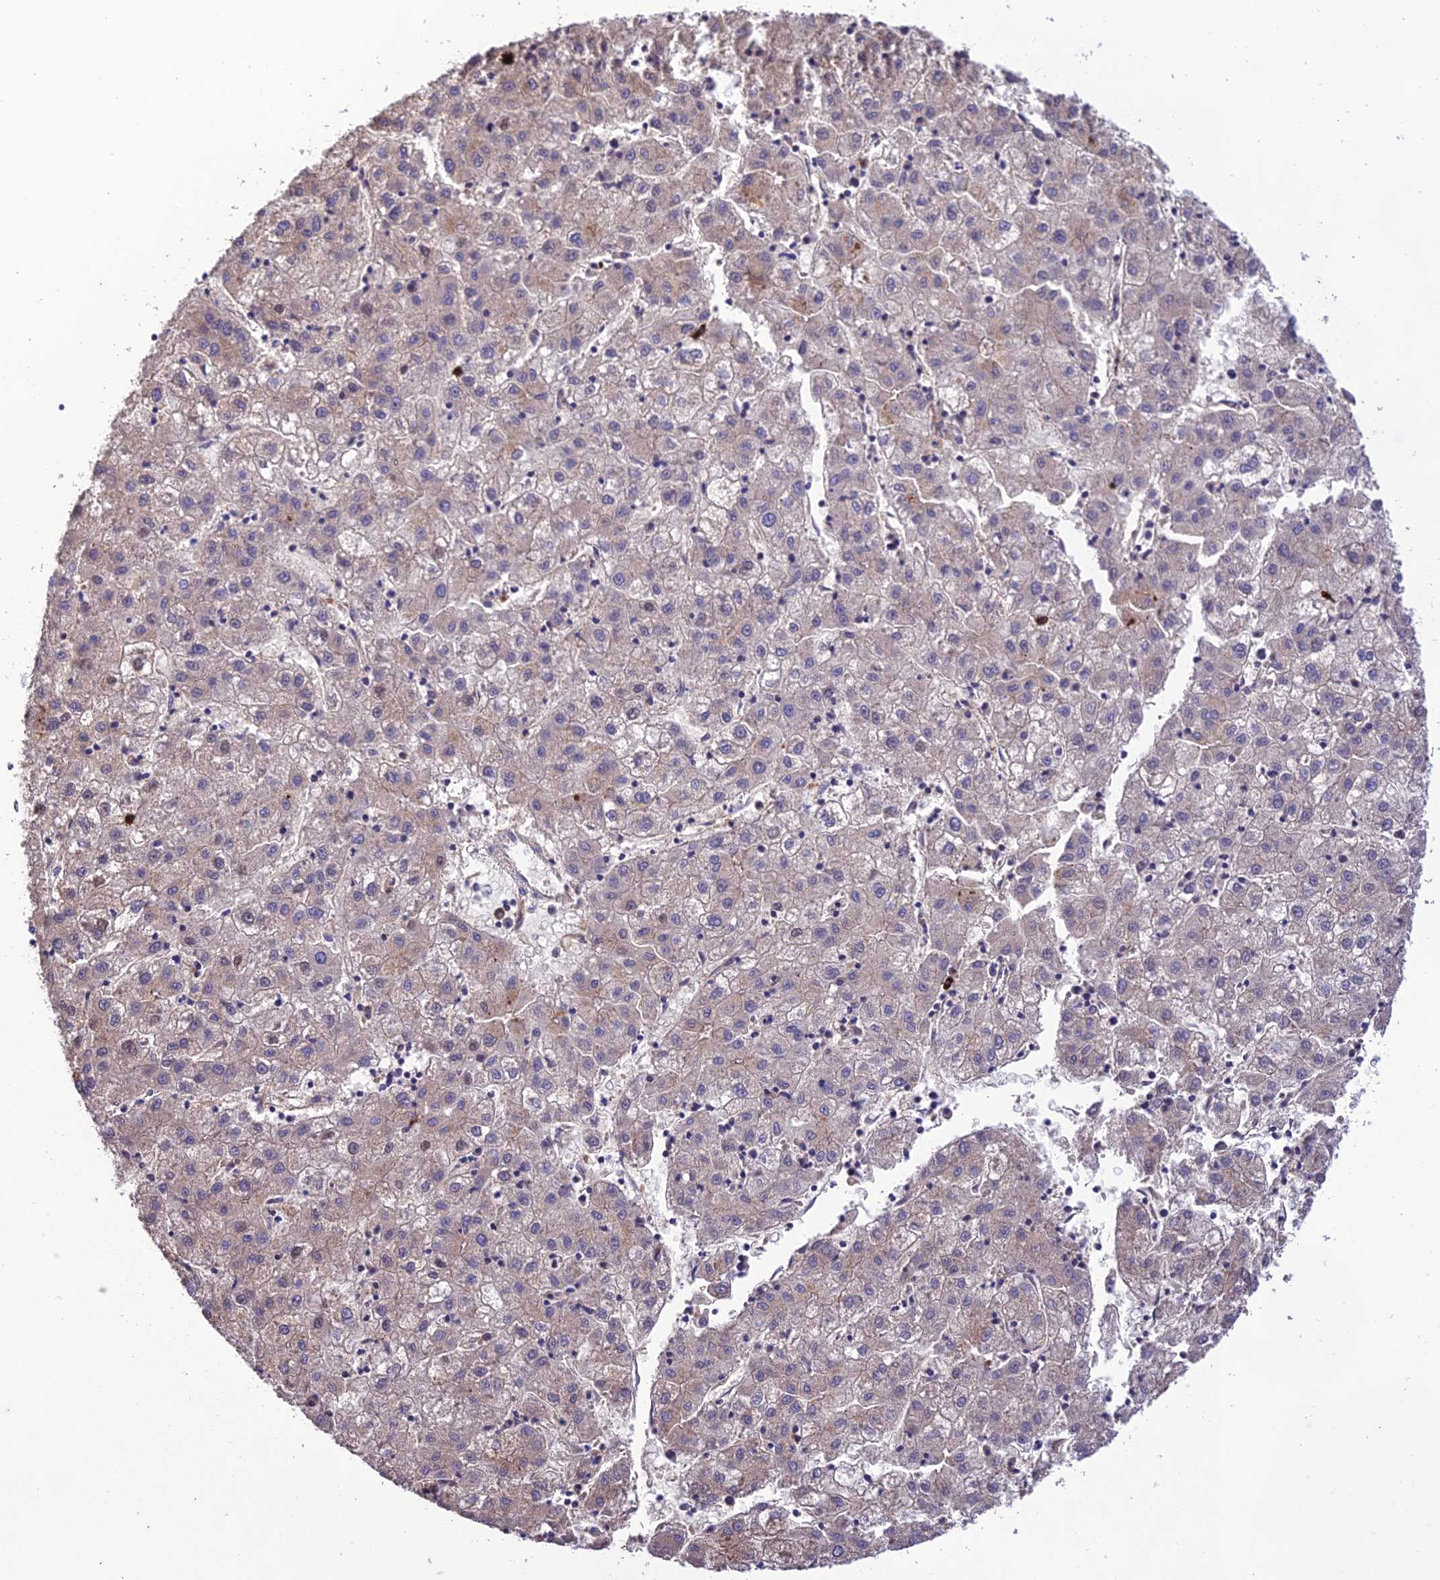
{"staining": {"intensity": "weak", "quantity": "<25%", "location": "cytoplasmic/membranous"}, "tissue": "liver cancer", "cell_type": "Tumor cells", "image_type": "cancer", "snomed": [{"axis": "morphology", "description": "Carcinoma, Hepatocellular, NOS"}, {"axis": "topography", "description": "Liver"}], "caption": "Liver cancer was stained to show a protein in brown. There is no significant expression in tumor cells. (Stains: DAB immunohistochemistry (IHC) with hematoxylin counter stain, Microscopy: brightfield microscopy at high magnification).", "gene": "MIOS", "patient": {"sex": "male", "age": 72}}